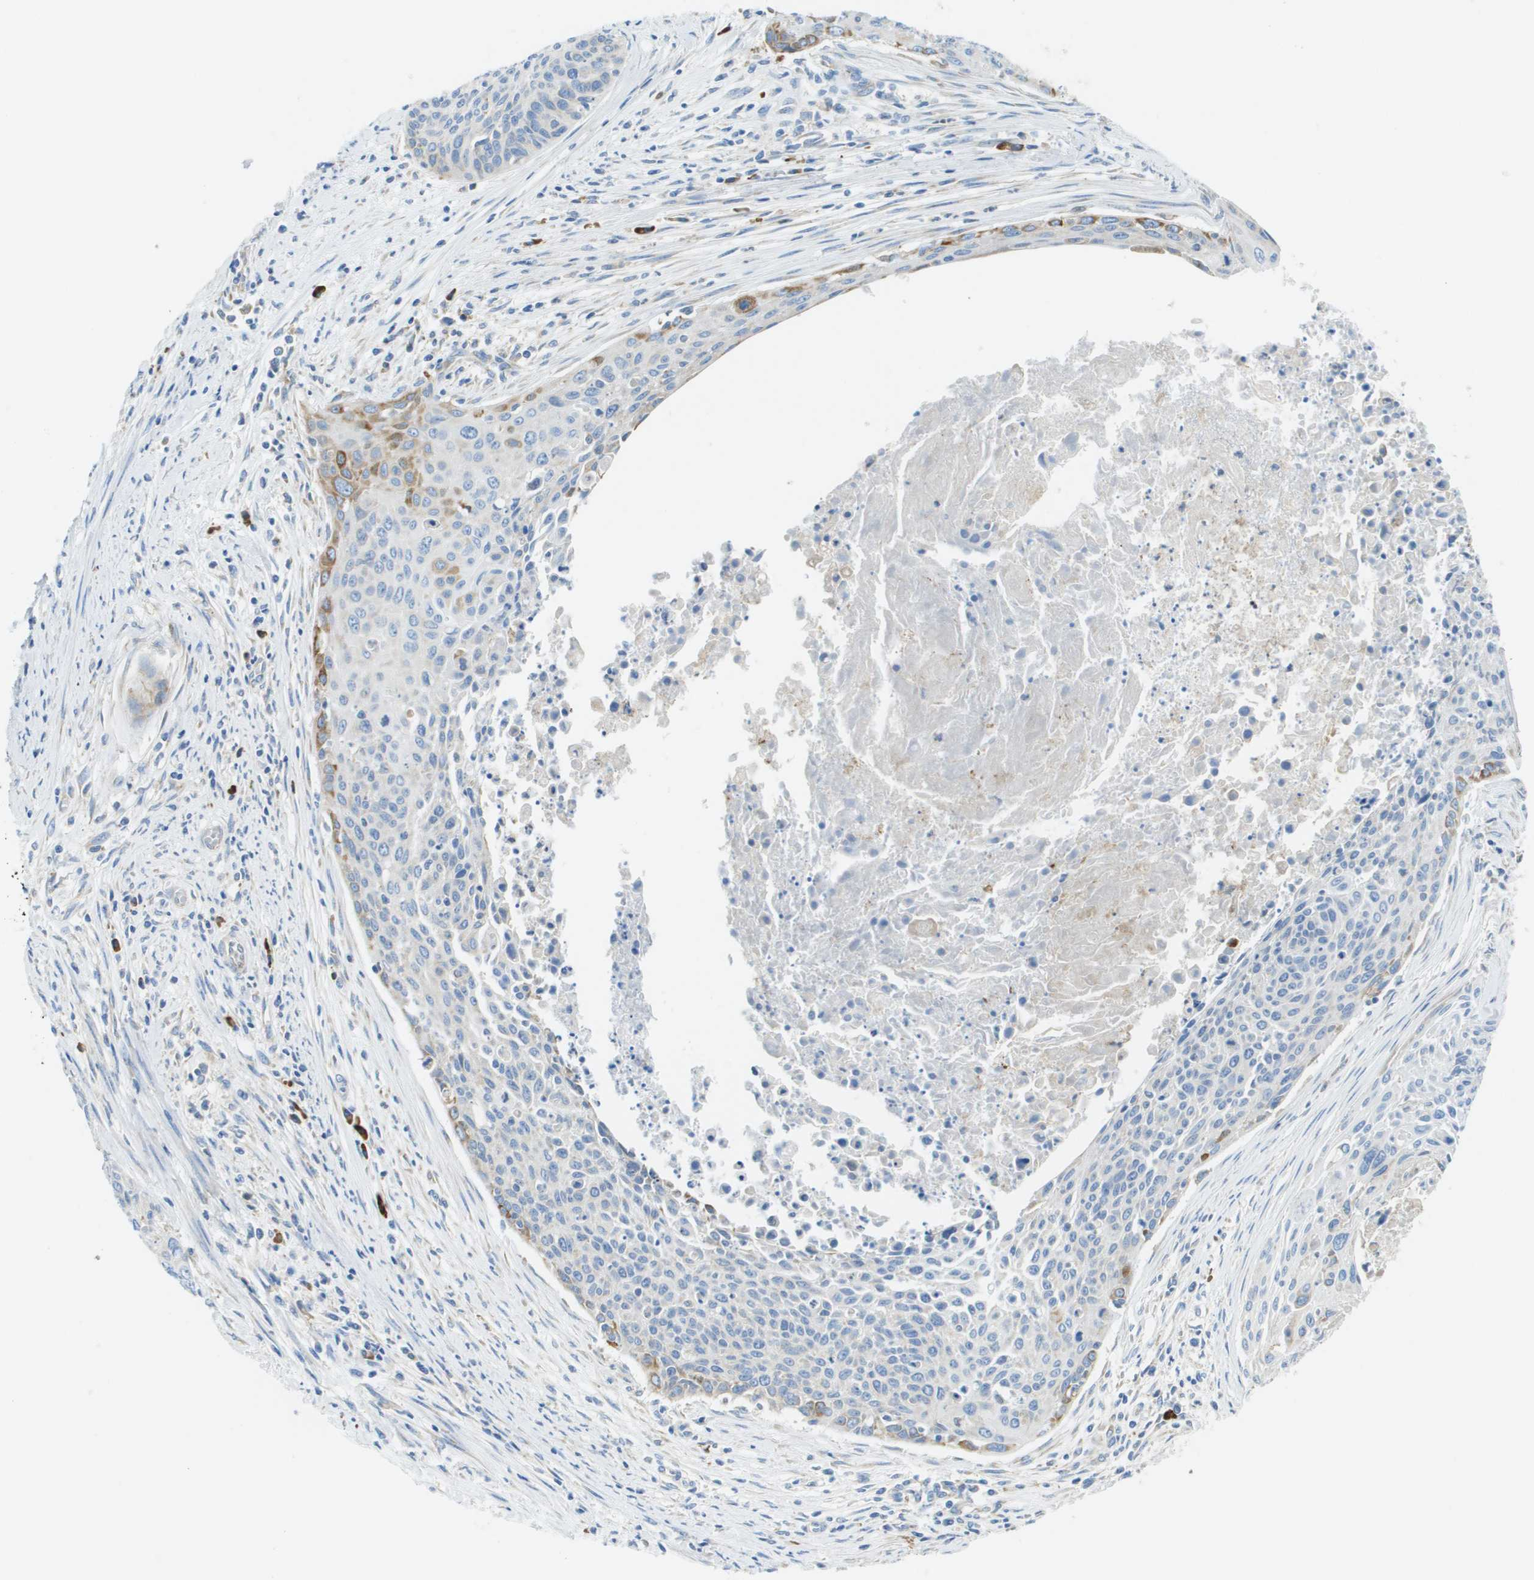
{"staining": {"intensity": "weak", "quantity": "<25%", "location": "cytoplasmic/membranous"}, "tissue": "cervical cancer", "cell_type": "Tumor cells", "image_type": "cancer", "snomed": [{"axis": "morphology", "description": "Squamous cell carcinoma, NOS"}, {"axis": "topography", "description": "Cervix"}], "caption": "Immunohistochemical staining of human squamous cell carcinoma (cervical) demonstrates no significant positivity in tumor cells.", "gene": "SDR42E1", "patient": {"sex": "female", "age": 55}}